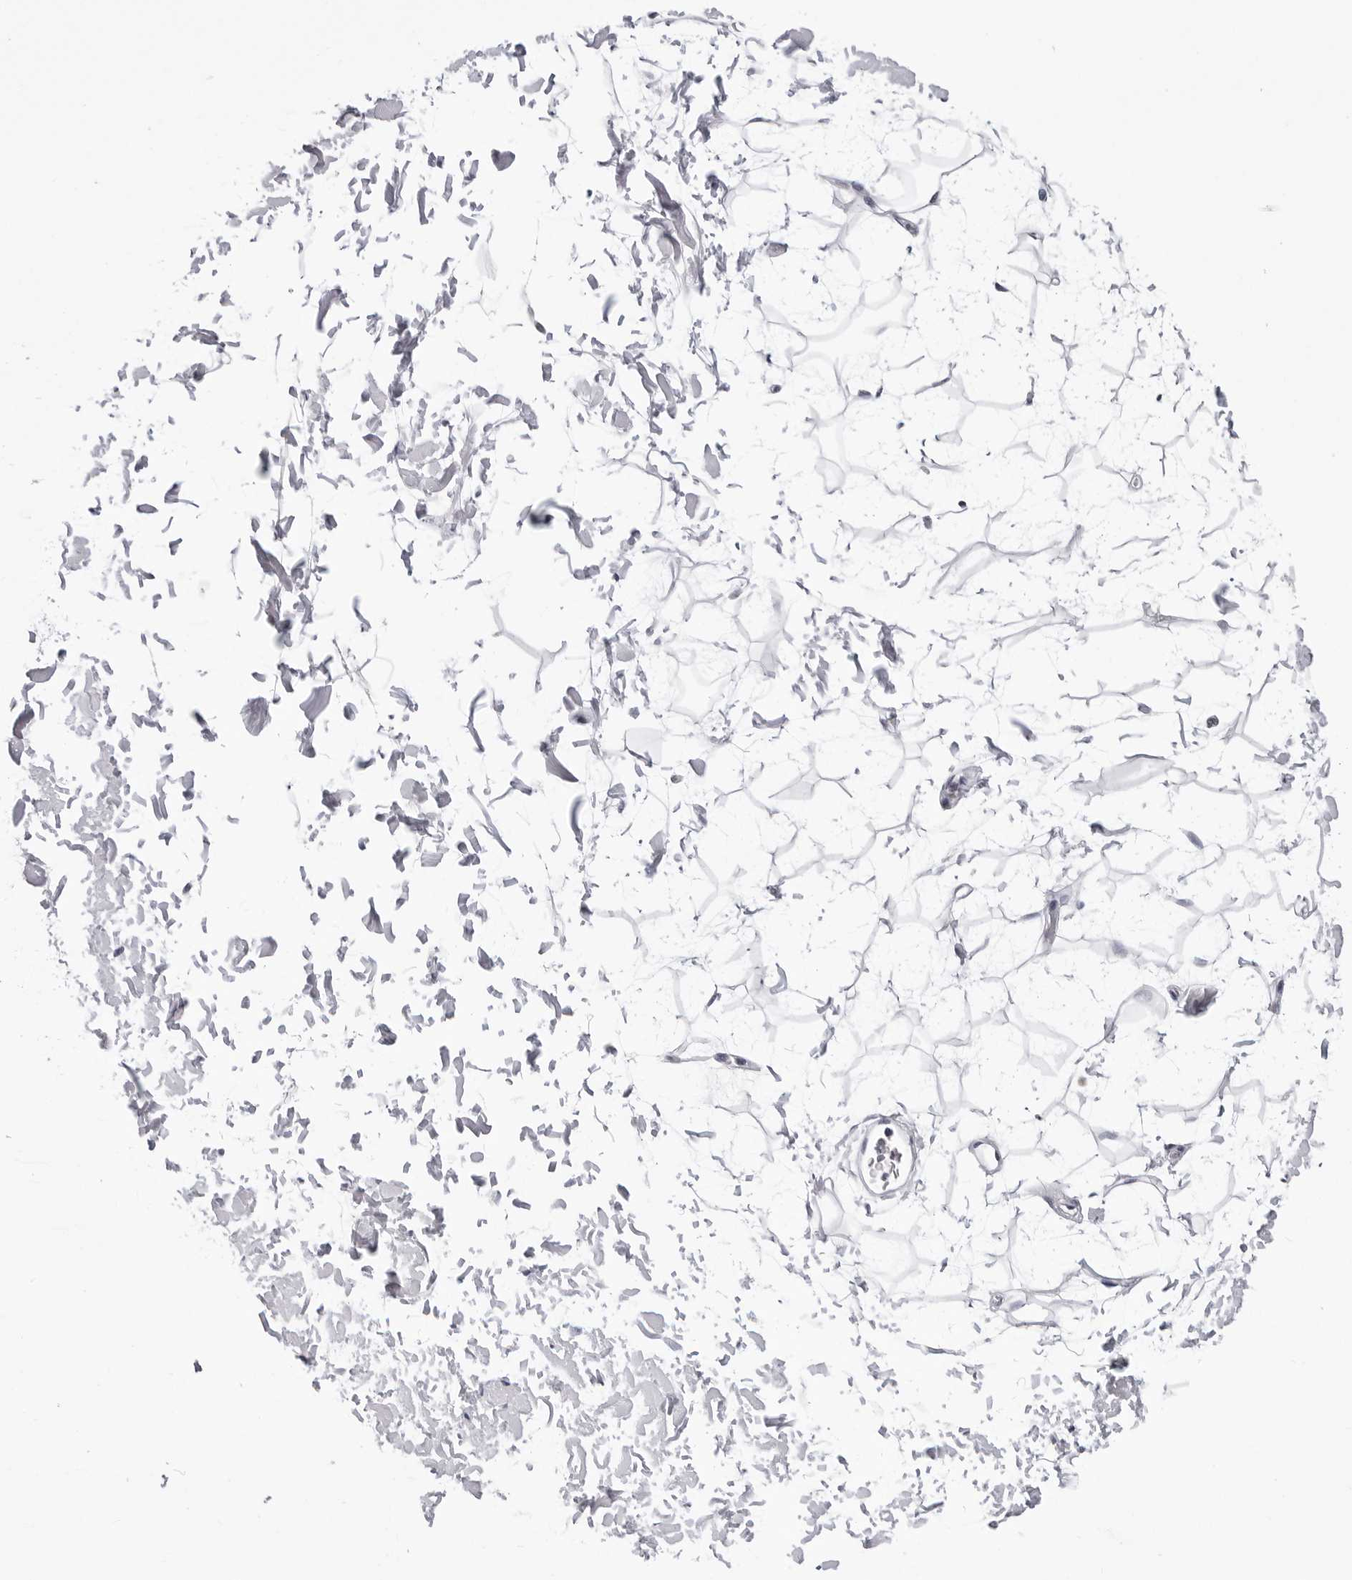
{"staining": {"intensity": "negative", "quantity": "none", "location": "none"}, "tissue": "adipose tissue", "cell_type": "Adipocytes", "image_type": "normal", "snomed": [{"axis": "morphology", "description": "Normal tissue, NOS"}, {"axis": "topography", "description": "Soft tissue"}], "caption": "This is a histopathology image of IHC staining of normal adipose tissue, which shows no staining in adipocytes.", "gene": "GNL2", "patient": {"sex": "male", "age": 72}}